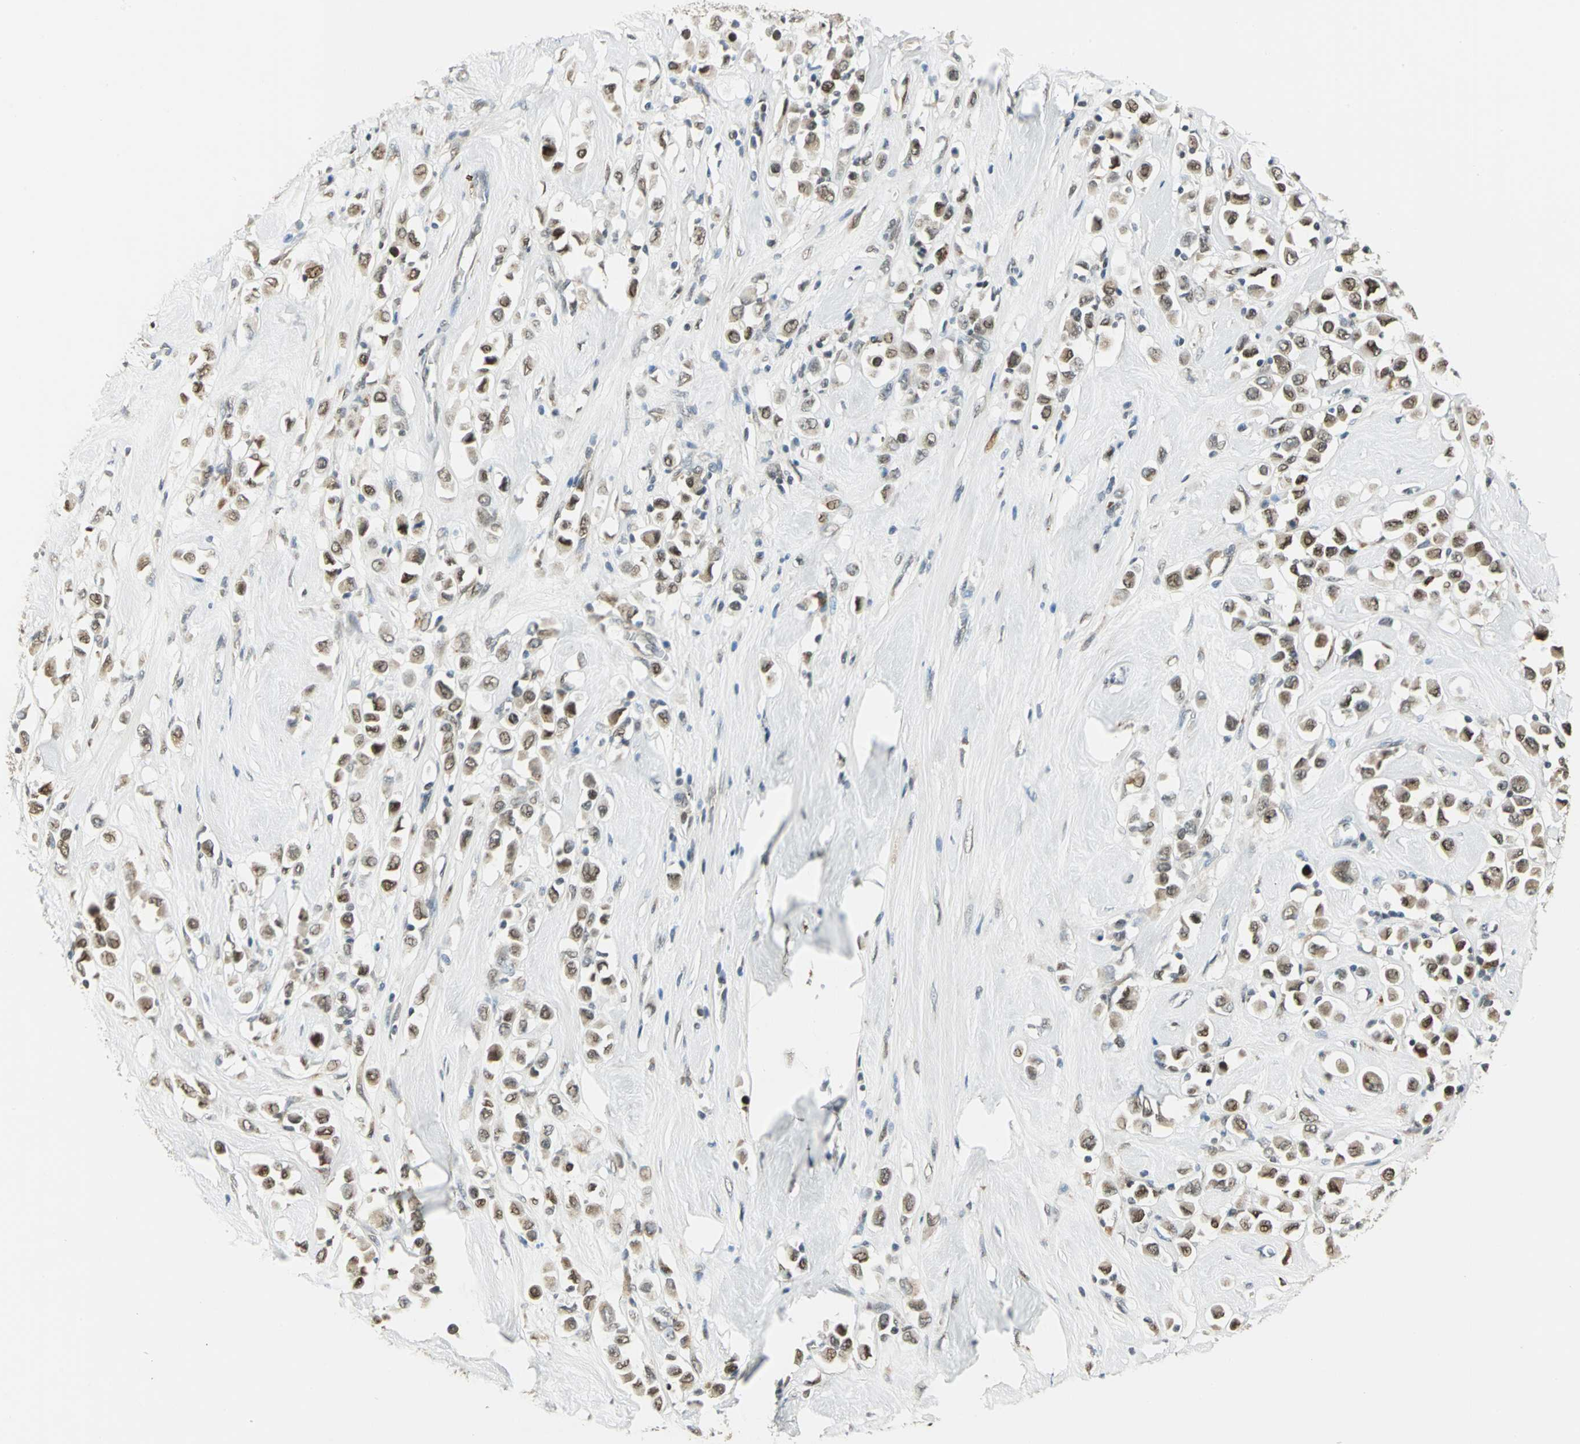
{"staining": {"intensity": "moderate", "quantity": "25%-75%", "location": "cytoplasmic/membranous,nuclear"}, "tissue": "breast cancer", "cell_type": "Tumor cells", "image_type": "cancer", "snomed": [{"axis": "morphology", "description": "Duct carcinoma"}, {"axis": "topography", "description": "Breast"}], "caption": "Tumor cells show medium levels of moderate cytoplasmic/membranous and nuclear positivity in about 25%-75% of cells in breast cancer.", "gene": "RAD17", "patient": {"sex": "female", "age": 61}}